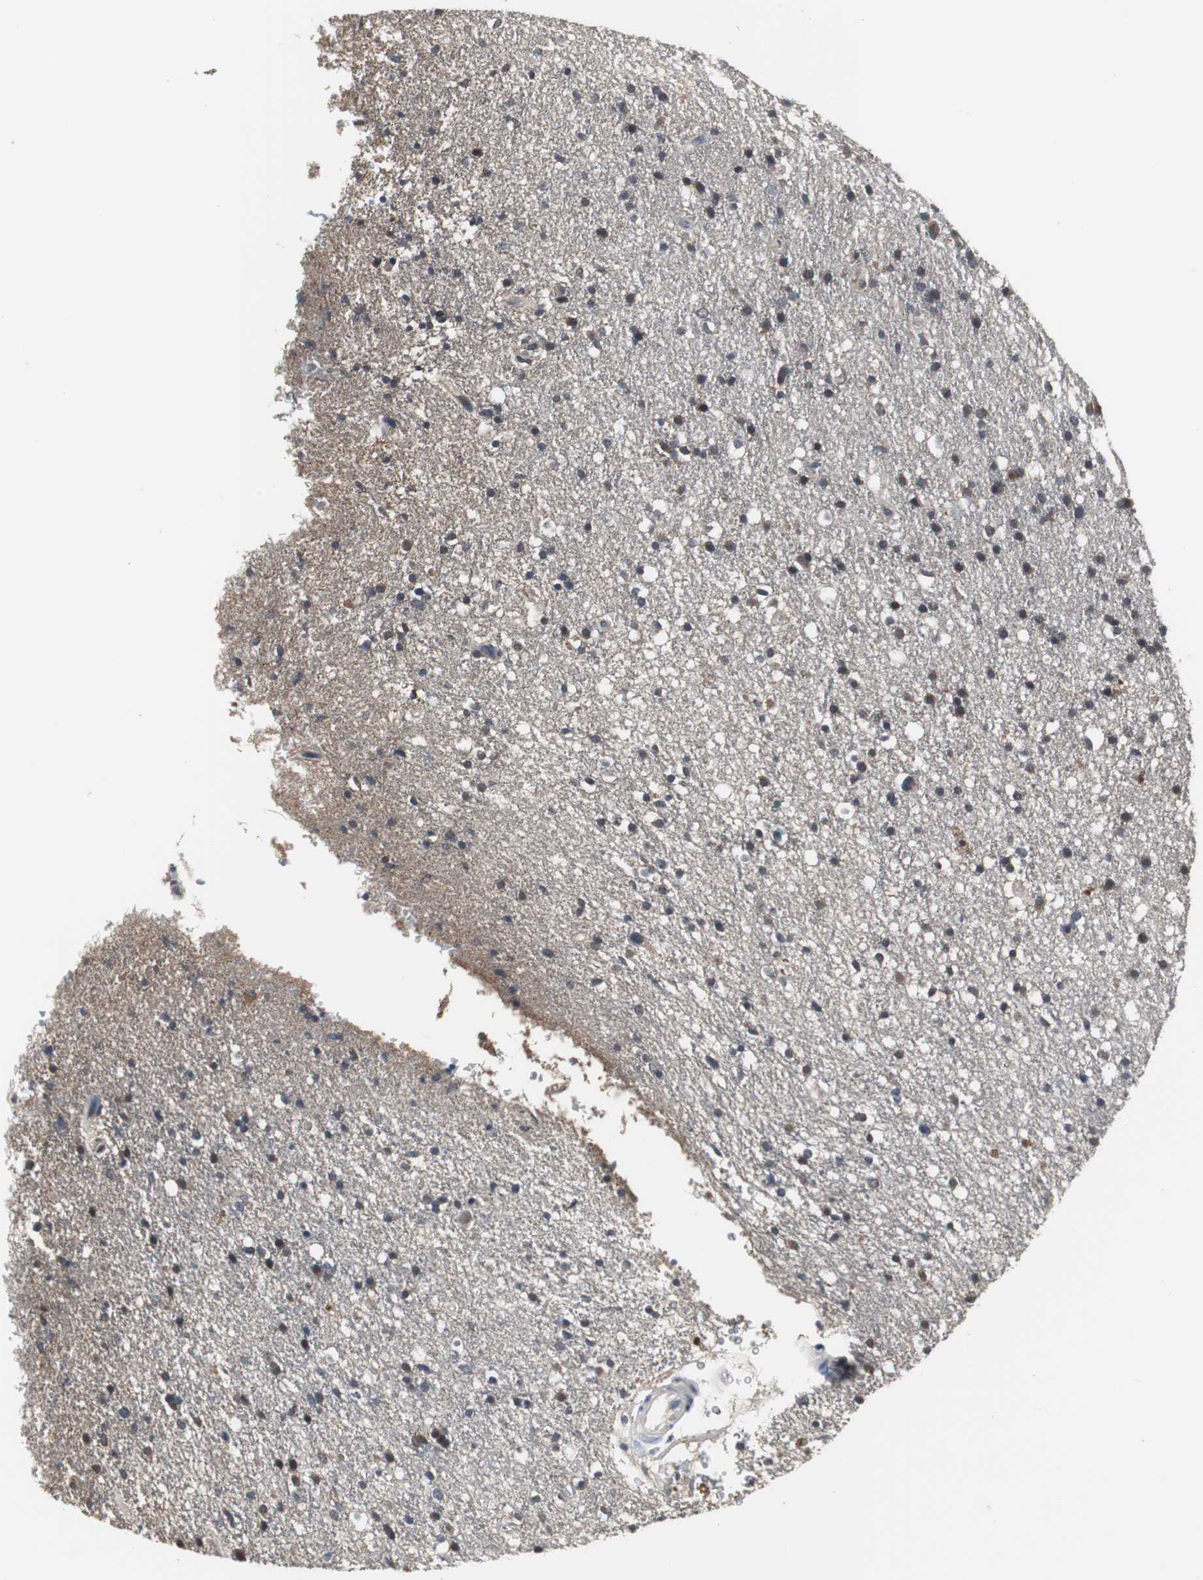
{"staining": {"intensity": "moderate", "quantity": "25%-75%", "location": "cytoplasmic/membranous"}, "tissue": "glioma", "cell_type": "Tumor cells", "image_type": "cancer", "snomed": [{"axis": "morphology", "description": "Glioma, malignant, High grade"}, {"axis": "topography", "description": "Brain"}], "caption": "Immunohistochemical staining of human malignant high-grade glioma demonstrates medium levels of moderate cytoplasmic/membranous staining in about 25%-75% of tumor cells.", "gene": "ZSCAN22", "patient": {"sex": "male", "age": 33}}